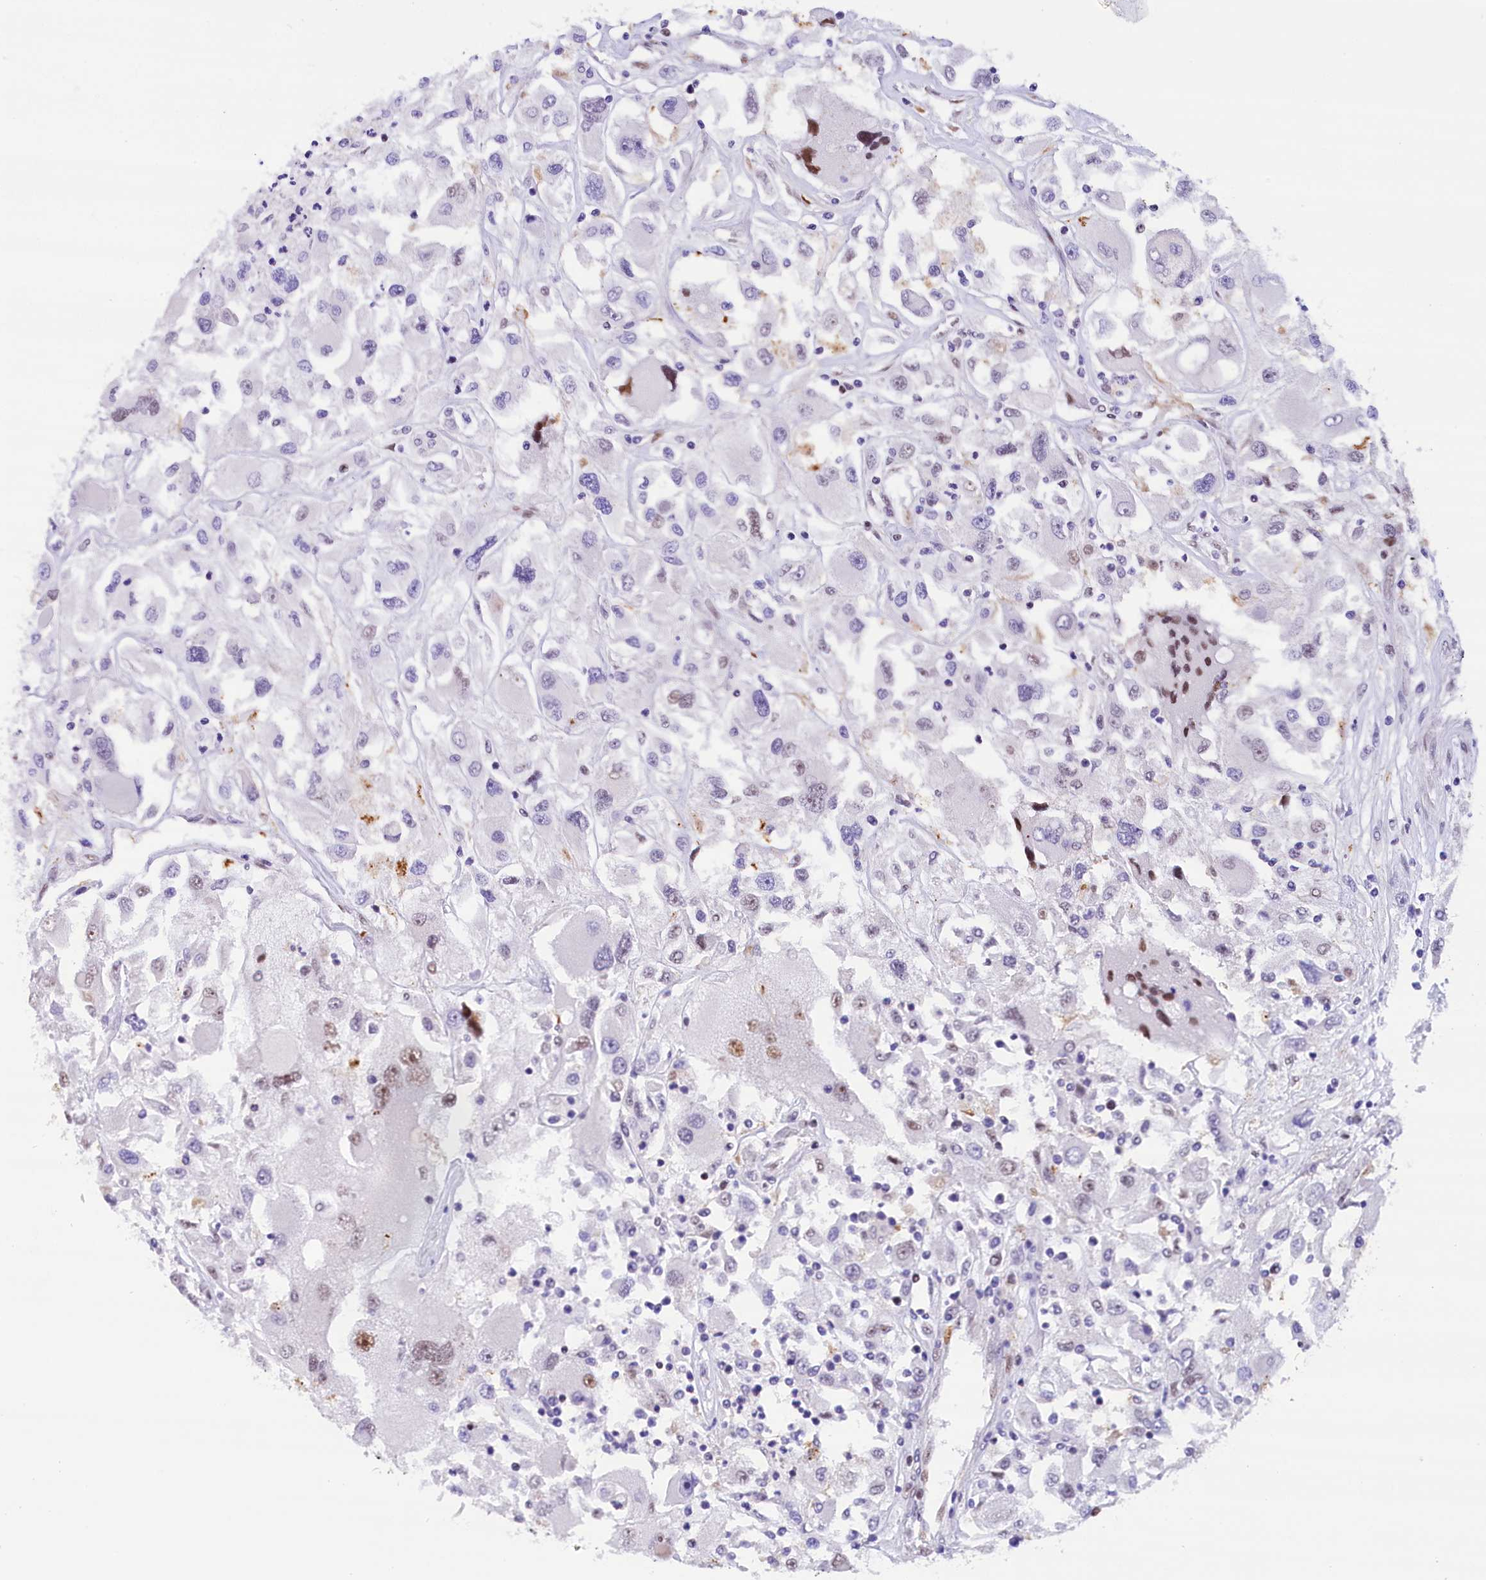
{"staining": {"intensity": "negative", "quantity": "none", "location": "none"}, "tissue": "renal cancer", "cell_type": "Tumor cells", "image_type": "cancer", "snomed": [{"axis": "morphology", "description": "Adenocarcinoma, NOS"}, {"axis": "topography", "description": "Kidney"}], "caption": "Tumor cells show no significant protein staining in adenocarcinoma (renal). The staining was performed using DAB (3,3'-diaminobenzidine) to visualize the protein expression in brown, while the nuclei were stained in blue with hematoxylin (Magnification: 20x).", "gene": "CDYL2", "patient": {"sex": "female", "age": 52}}